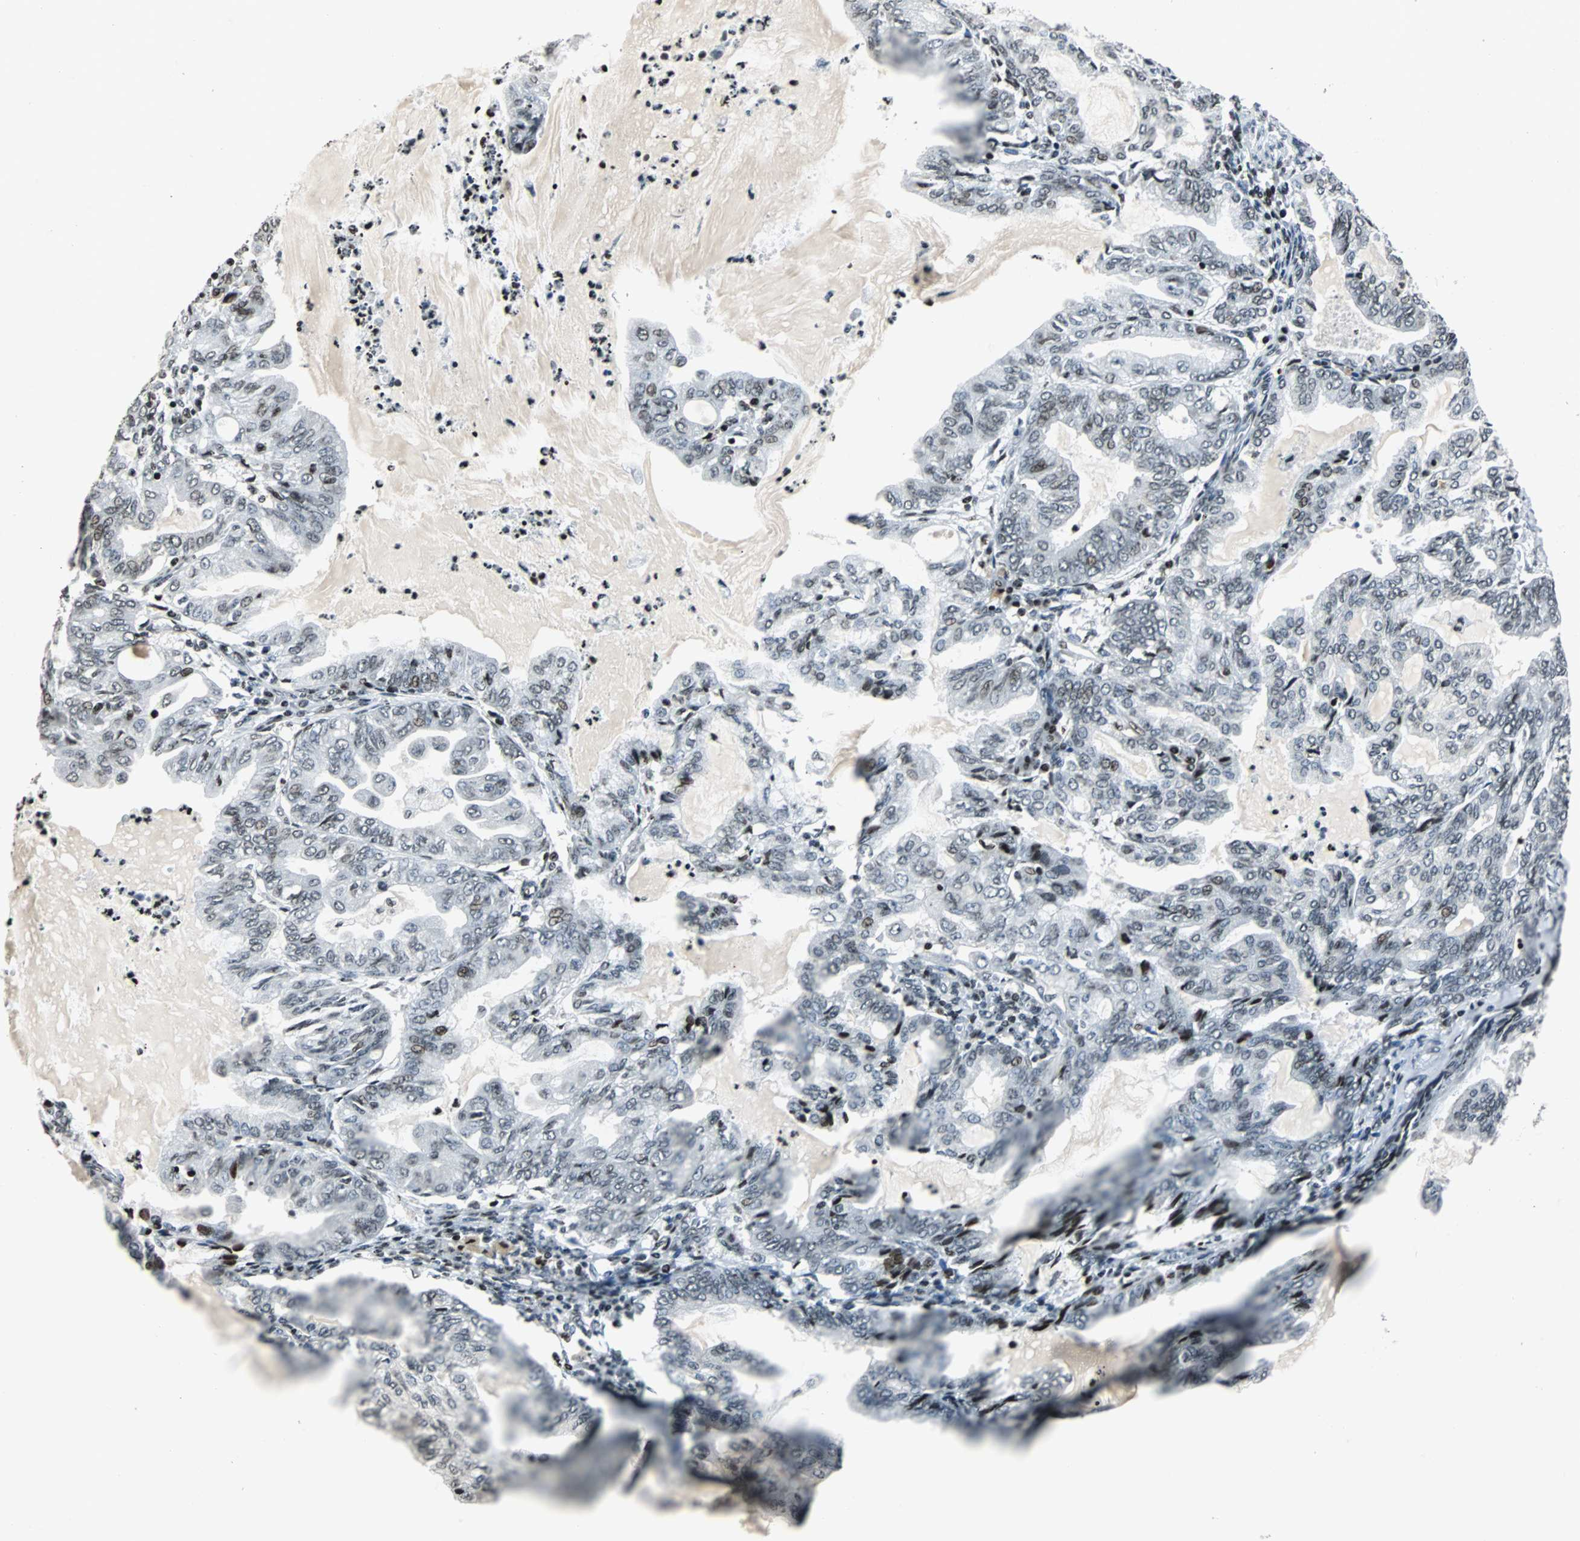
{"staining": {"intensity": "moderate", "quantity": "<25%", "location": "nuclear"}, "tissue": "endometrial cancer", "cell_type": "Tumor cells", "image_type": "cancer", "snomed": [{"axis": "morphology", "description": "Adenocarcinoma, NOS"}, {"axis": "topography", "description": "Endometrium"}], "caption": "High-power microscopy captured an IHC micrograph of adenocarcinoma (endometrial), revealing moderate nuclear staining in approximately <25% of tumor cells.", "gene": "PAXIP1", "patient": {"sex": "female", "age": 86}}